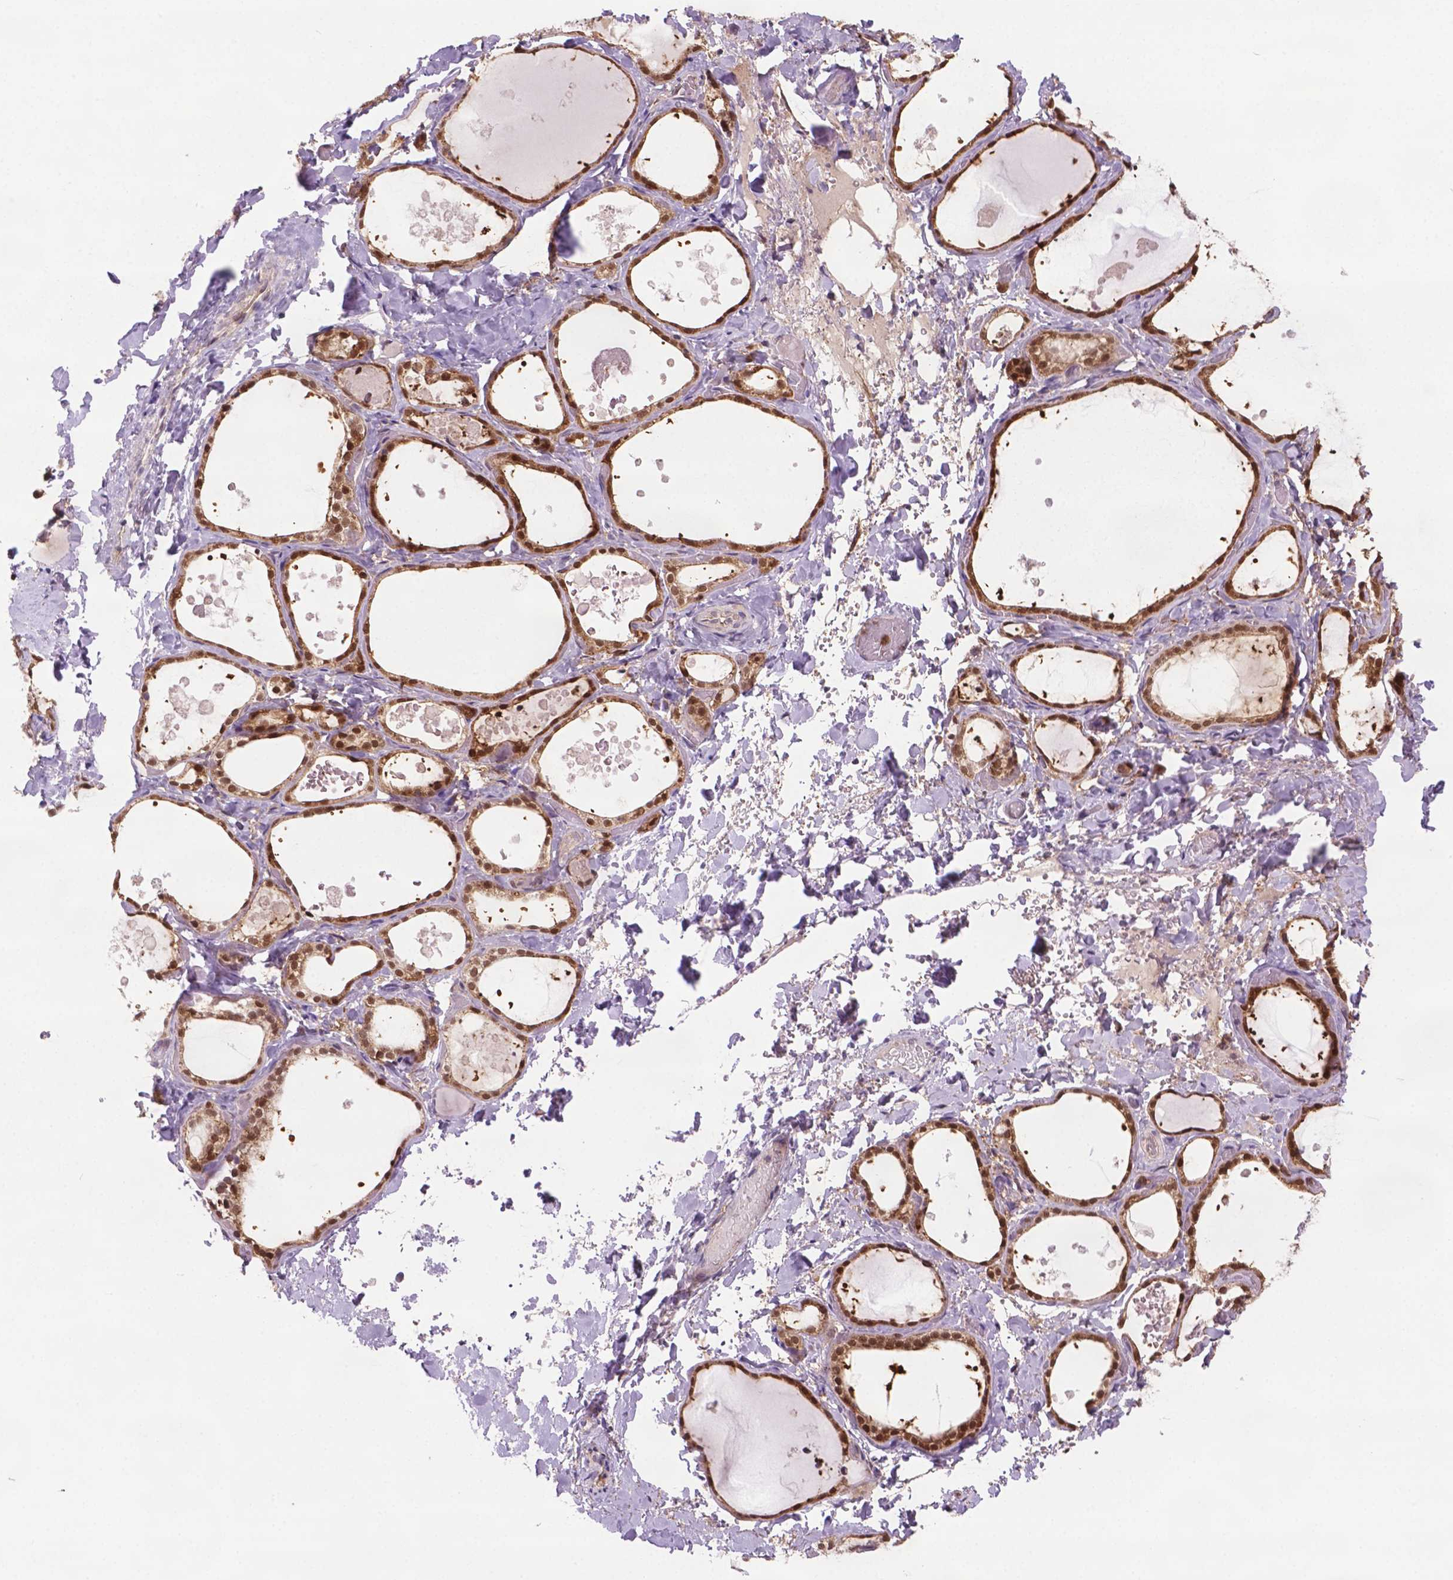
{"staining": {"intensity": "moderate", "quantity": ">75%", "location": "cytoplasmic/membranous,nuclear"}, "tissue": "thyroid gland", "cell_type": "Glandular cells", "image_type": "normal", "snomed": [{"axis": "morphology", "description": "Normal tissue, NOS"}, {"axis": "topography", "description": "Thyroid gland"}], "caption": "This histopathology image reveals IHC staining of unremarkable thyroid gland, with medium moderate cytoplasmic/membranous,nuclear positivity in about >75% of glandular cells.", "gene": "PLIN3", "patient": {"sex": "female", "age": 56}}